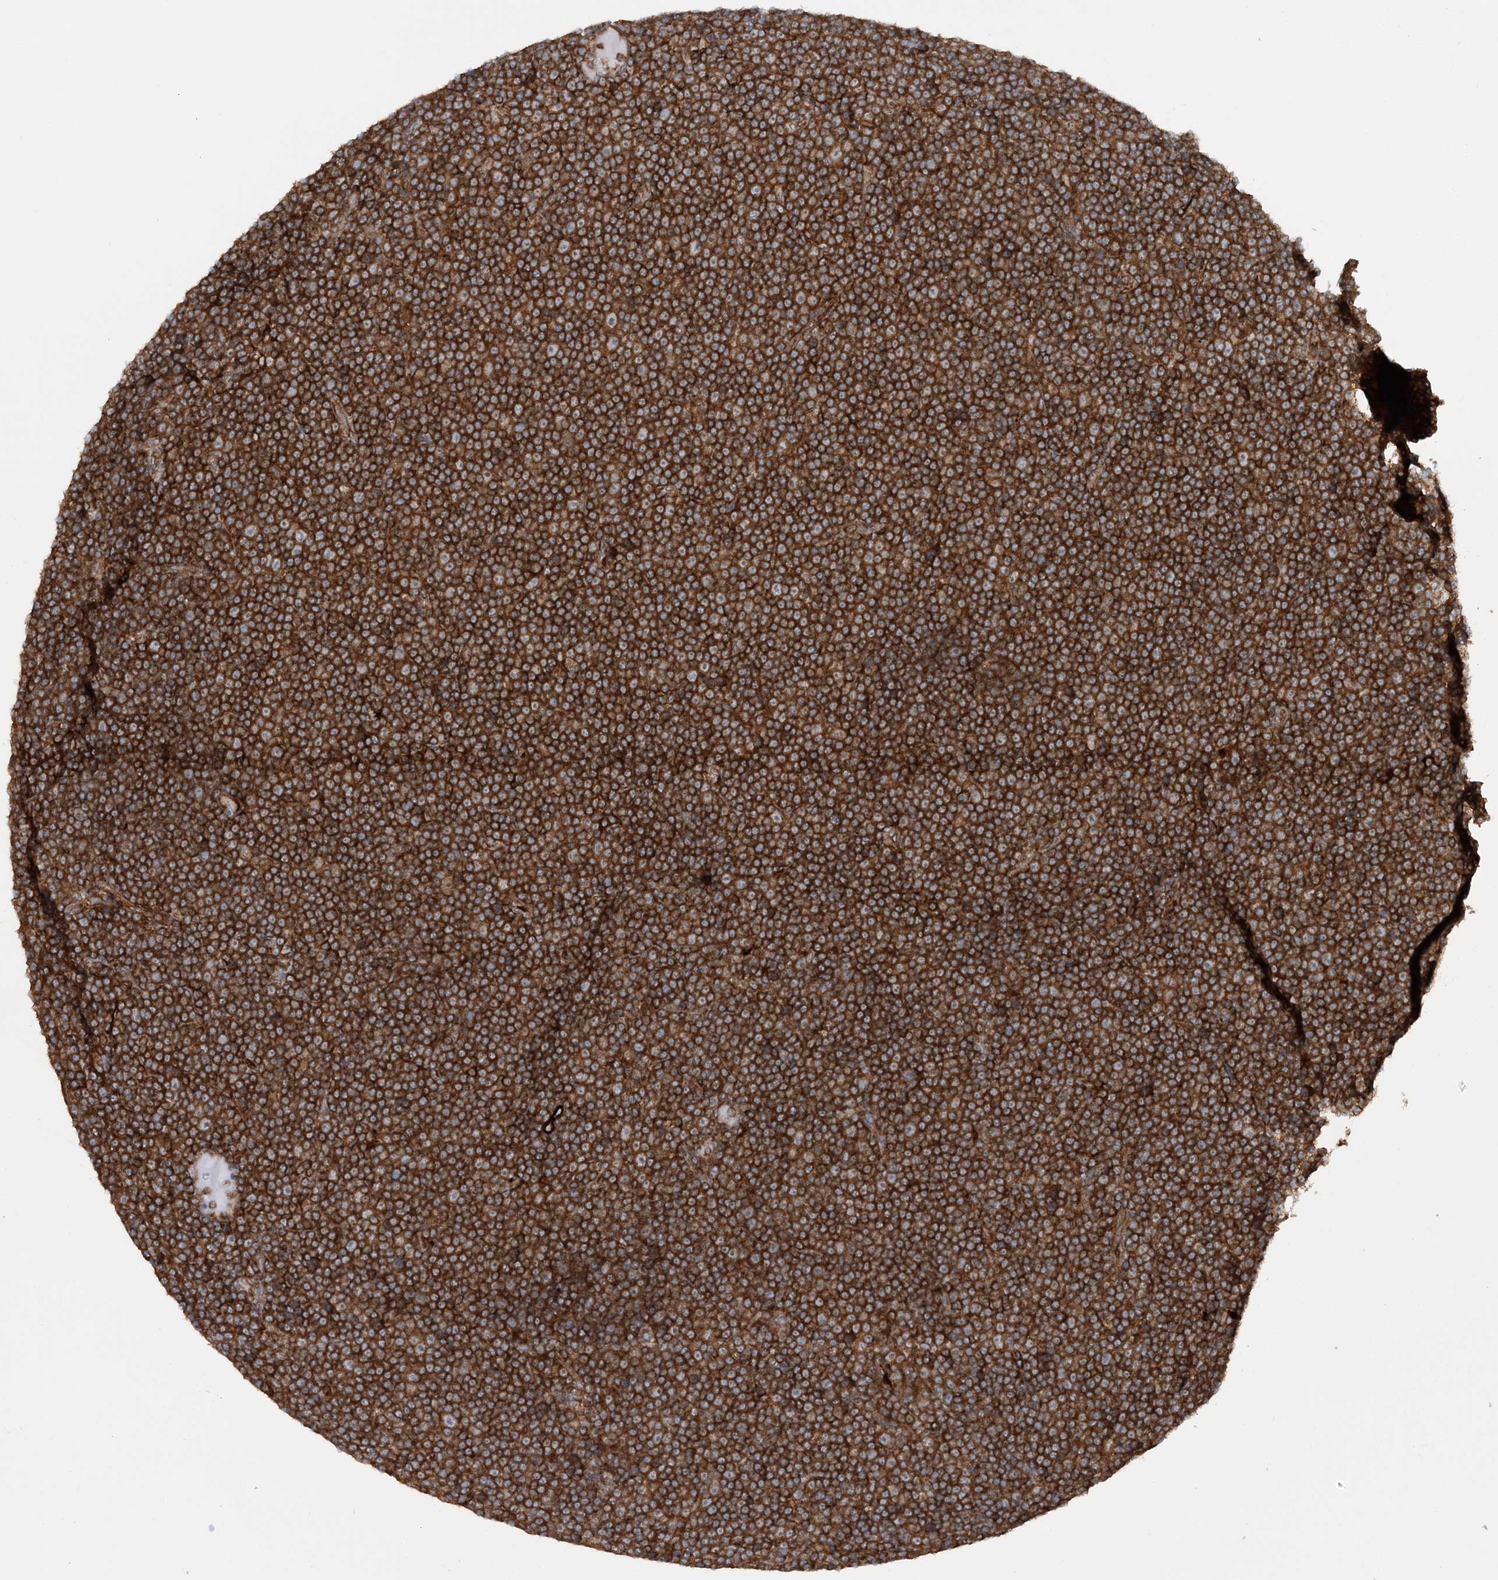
{"staining": {"intensity": "strong", "quantity": ">75%", "location": "cytoplasmic/membranous"}, "tissue": "lymphoma", "cell_type": "Tumor cells", "image_type": "cancer", "snomed": [{"axis": "morphology", "description": "Malignant lymphoma, non-Hodgkin's type, Low grade"}, {"axis": "topography", "description": "Lymph node"}], "caption": "This is a micrograph of IHC staining of lymphoma, which shows strong positivity in the cytoplasmic/membranous of tumor cells.", "gene": "ACAP2", "patient": {"sex": "female", "age": 67}}